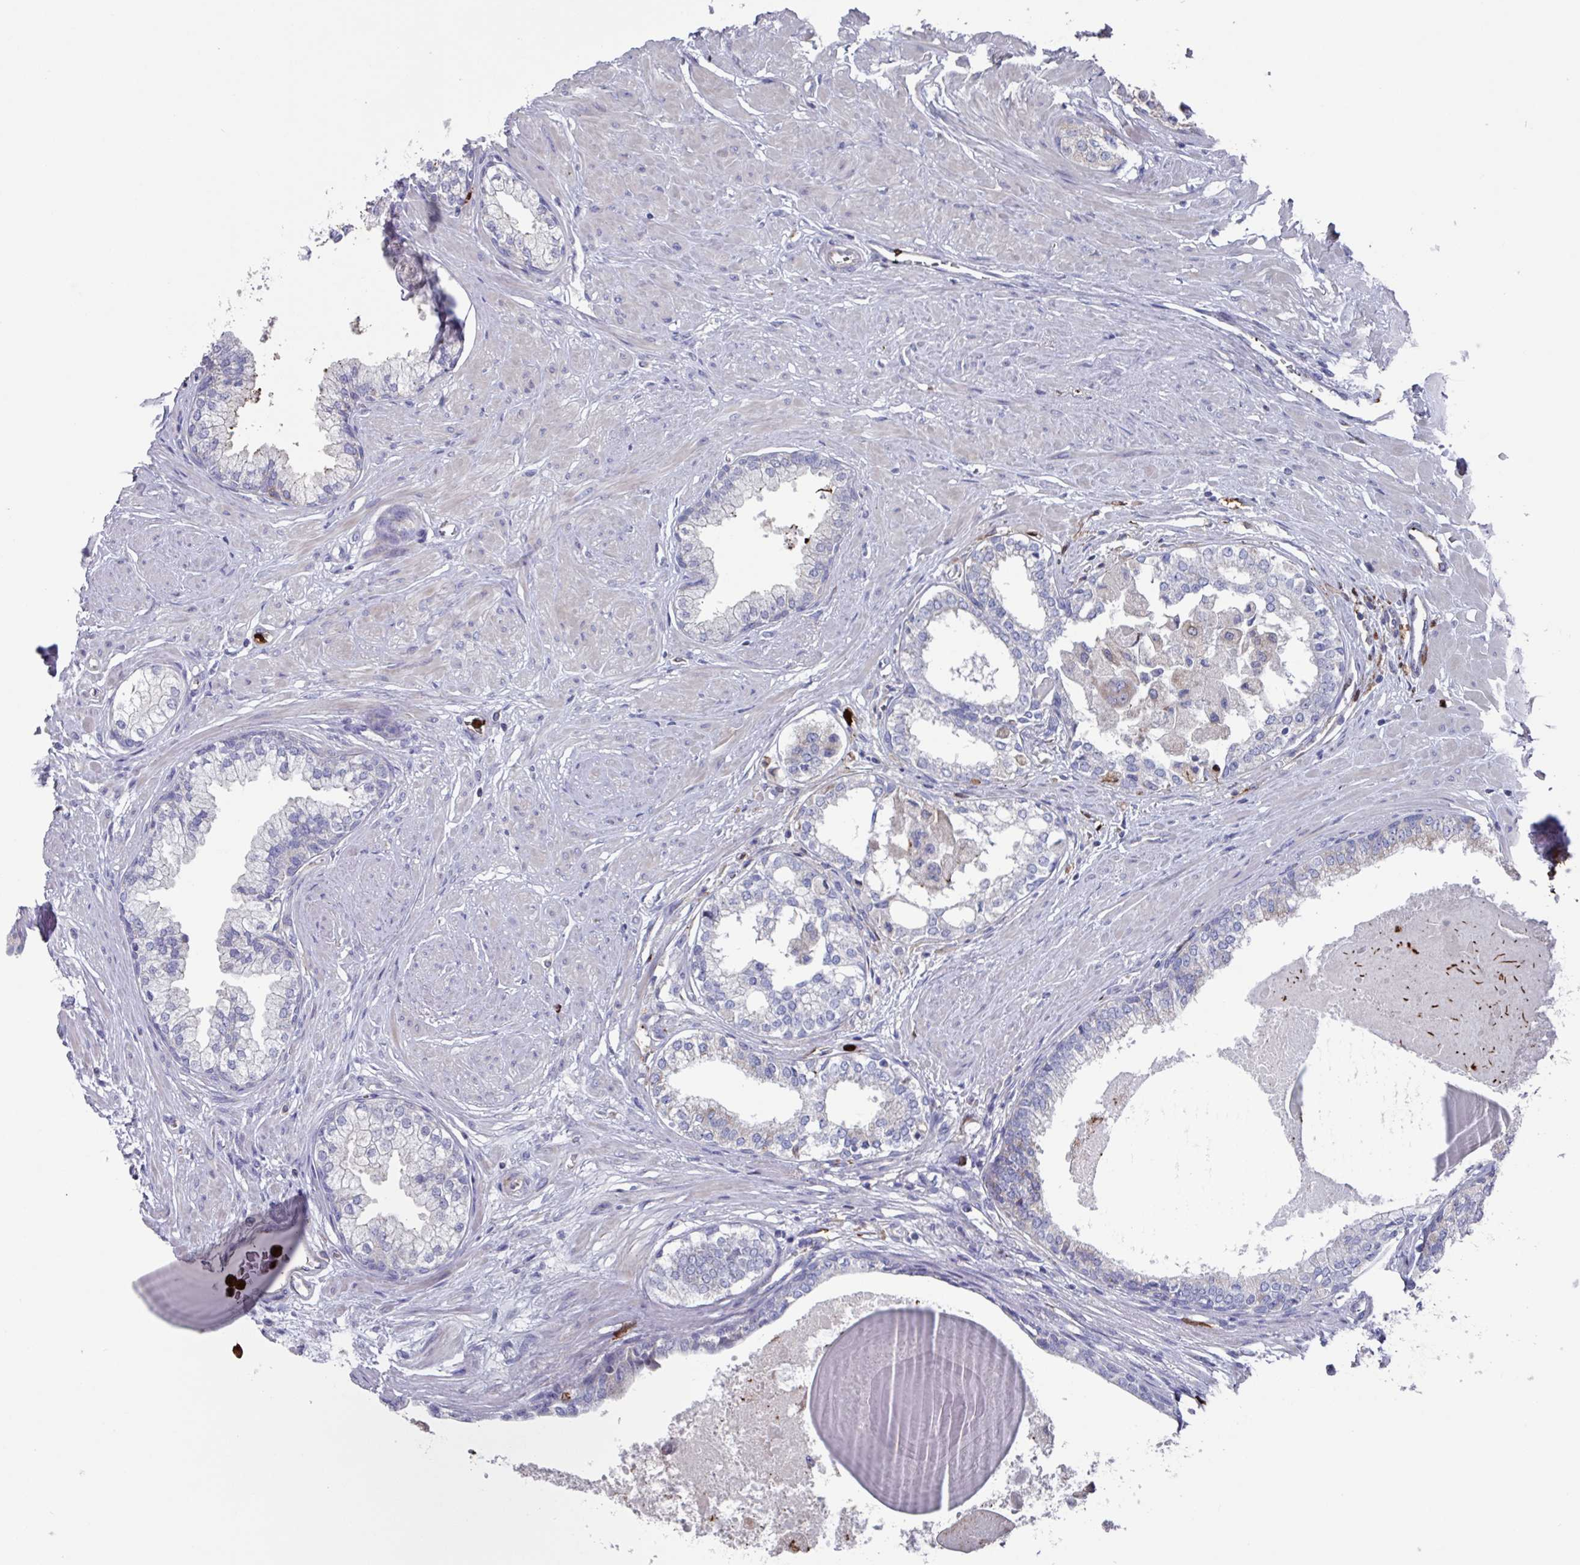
{"staining": {"intensity": "negative", "quantity": "none", "location": "none"}, "tissue": "prostate", "cell_type": "Glandular cells", "image_type": "normal", "snomed": [{"axis": "morphology", "description": "Normal tissue, NOS"}, {"axis": "topography", "description": "Prostate"}], "caption": "The photomicrograph reveals no staining of glandular cells in unremarkable prostate. Brightfield microscopy of IHC stained with DAB (brown) and hematoxylin (blue), captured at high magnification.", "gene": "UQCC2", "patient": {"sex": "male", "age": 57}}